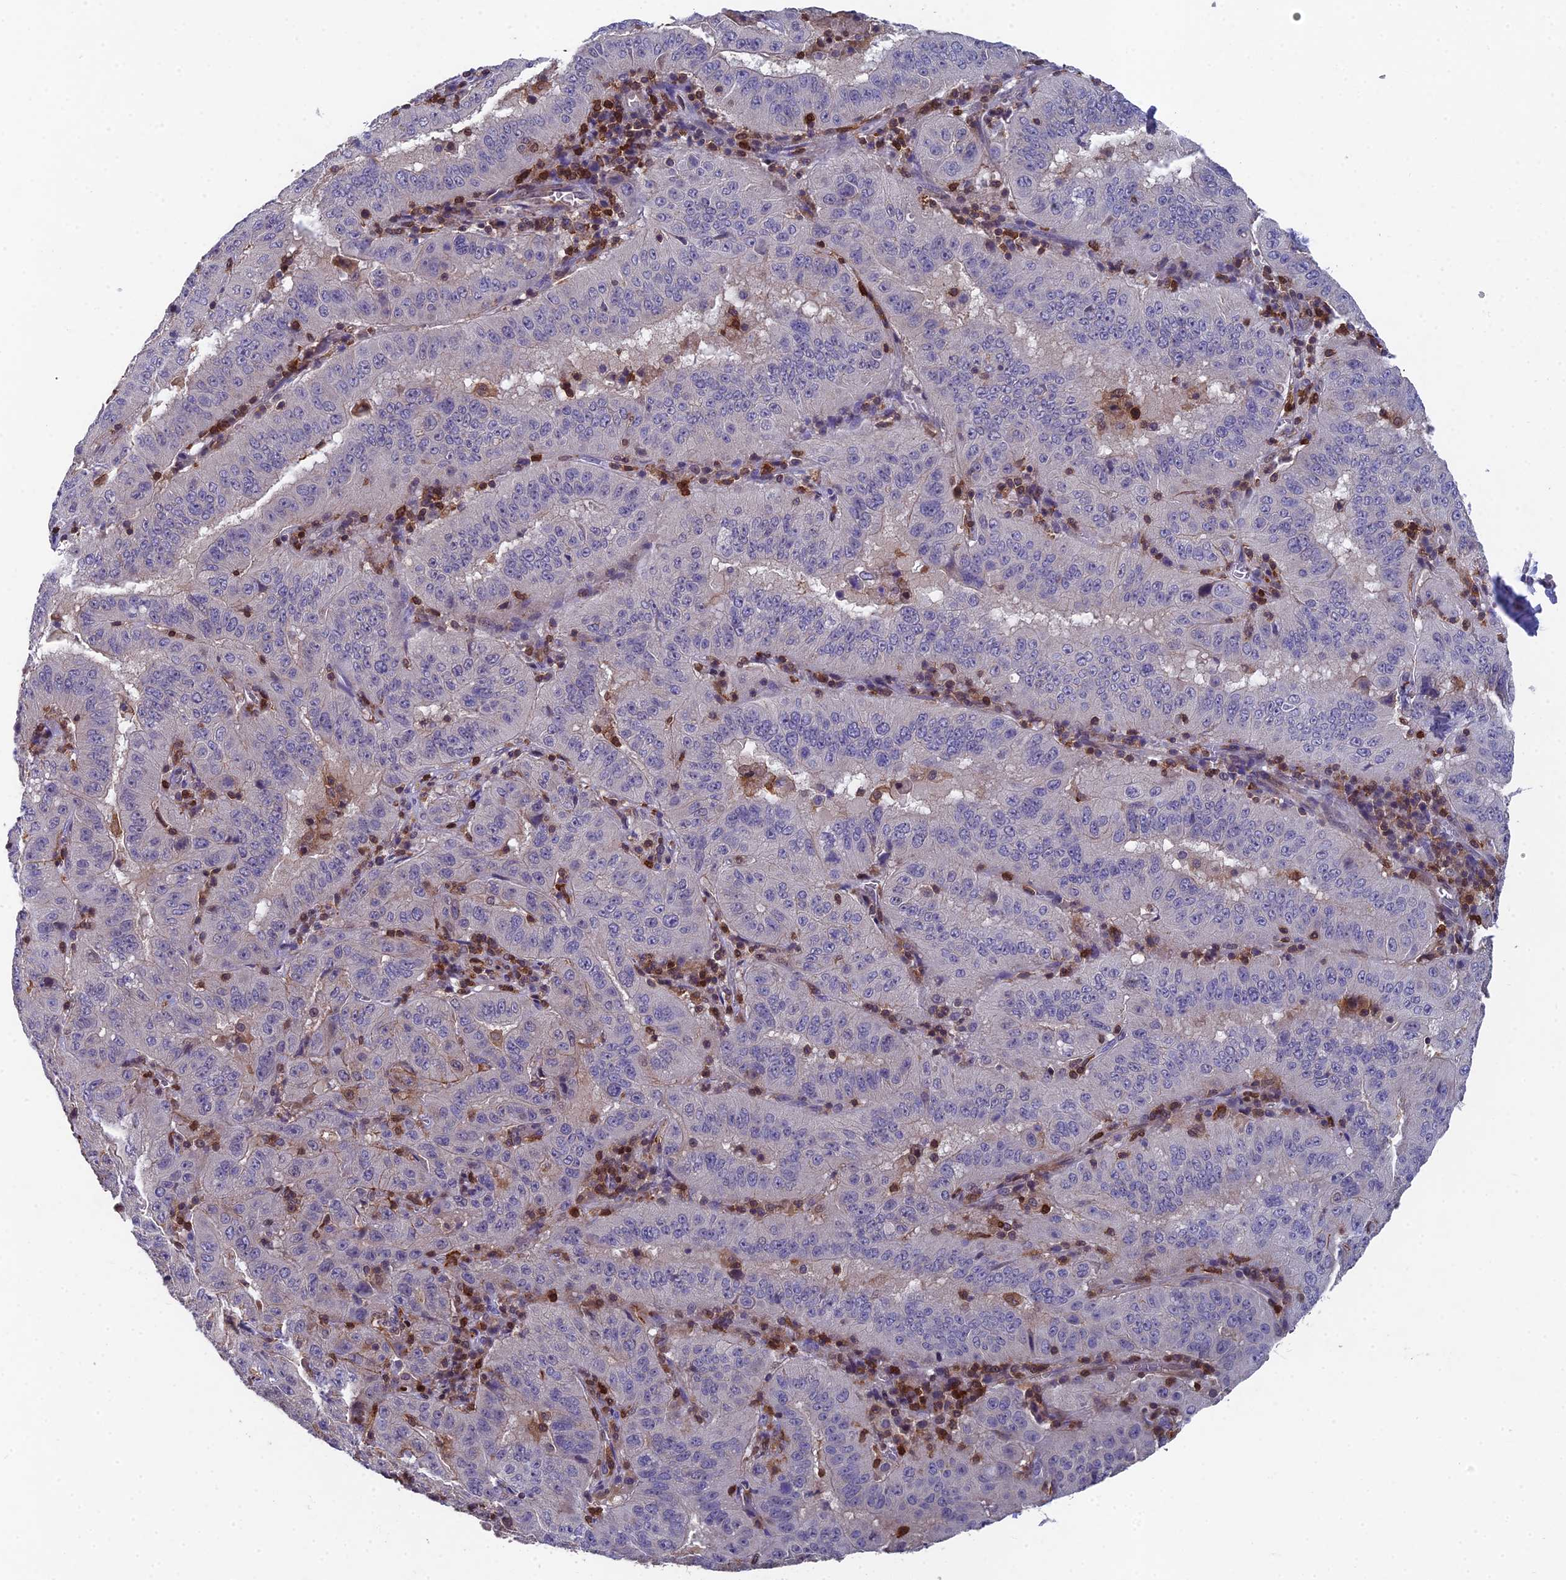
{"staining": {"intensity": "negative", "quantity": "none", "location": "none"}, "tissue": "pancreatic cancer", "cell_type": "Tumor cells", "image_type": "cancer", "snomed": [{"axis": "morphology", "description": "Adenocarcinoma, NOS"}, {"axis": "topography", "description": "Pancreas"}], "caption": "Tumor cells are negative for brown protein staining in pancreatic cancer (adenocarcinoma).", "gene": "GALK2", "patient": {"sex": "male", "age": 63}}